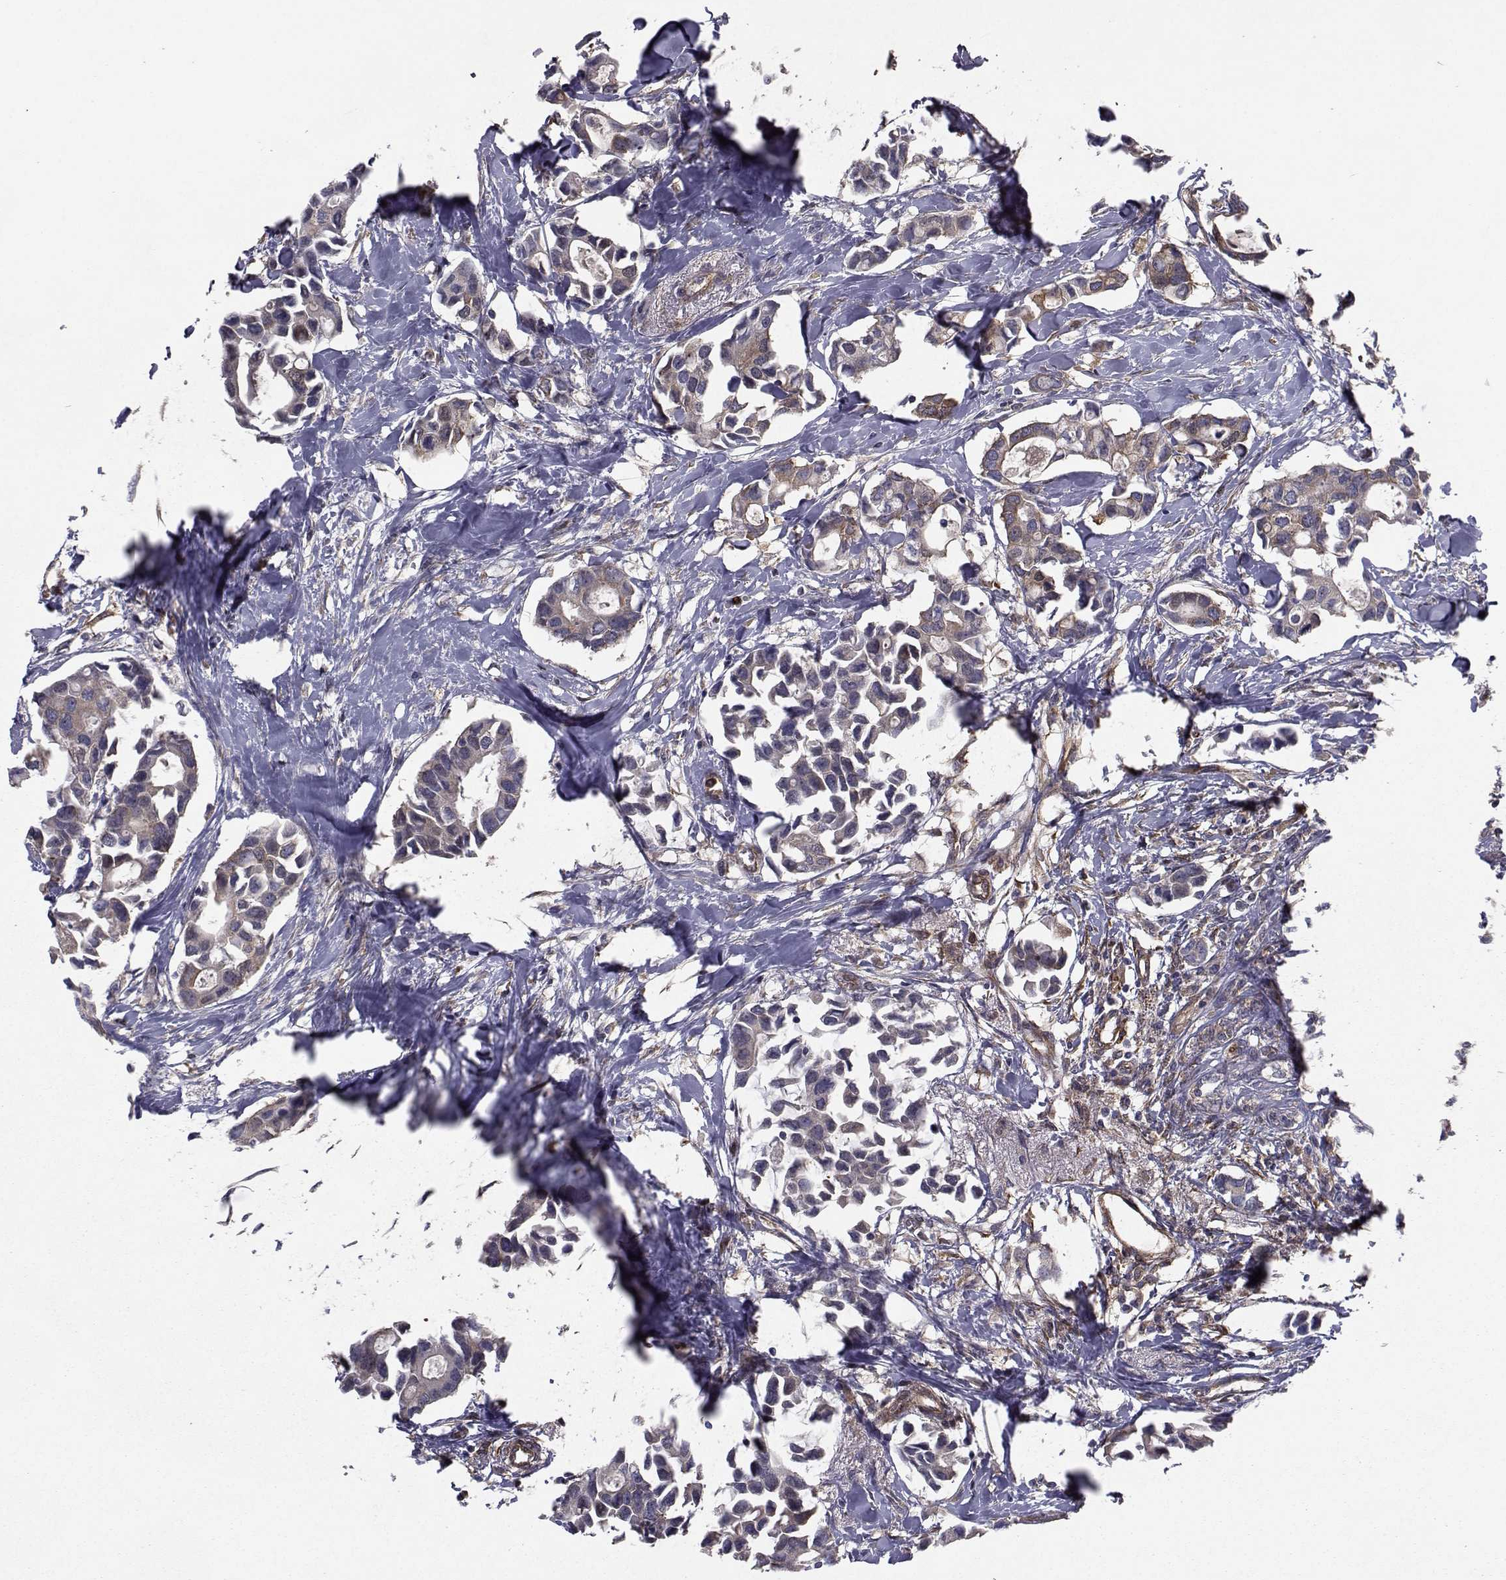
{"staining": {"intensity": "moderate", "quantity": "<25%", "location": "cytoplasmic/membranous"}, "tissue": "breast cancer", "cell_type": "Tumor cells", "image_type": "cancer", "snomed": [{"axis": "morphology", "description": "Duct carcinoma"}, {"axis": "topography", "description": "Breast"}], "caption": "Breast cancer stained with a protein marker exhibits moderate staining in tumor cells.", "gene": "TRIP10", "patient": {"sex": "female", "age": 83}}